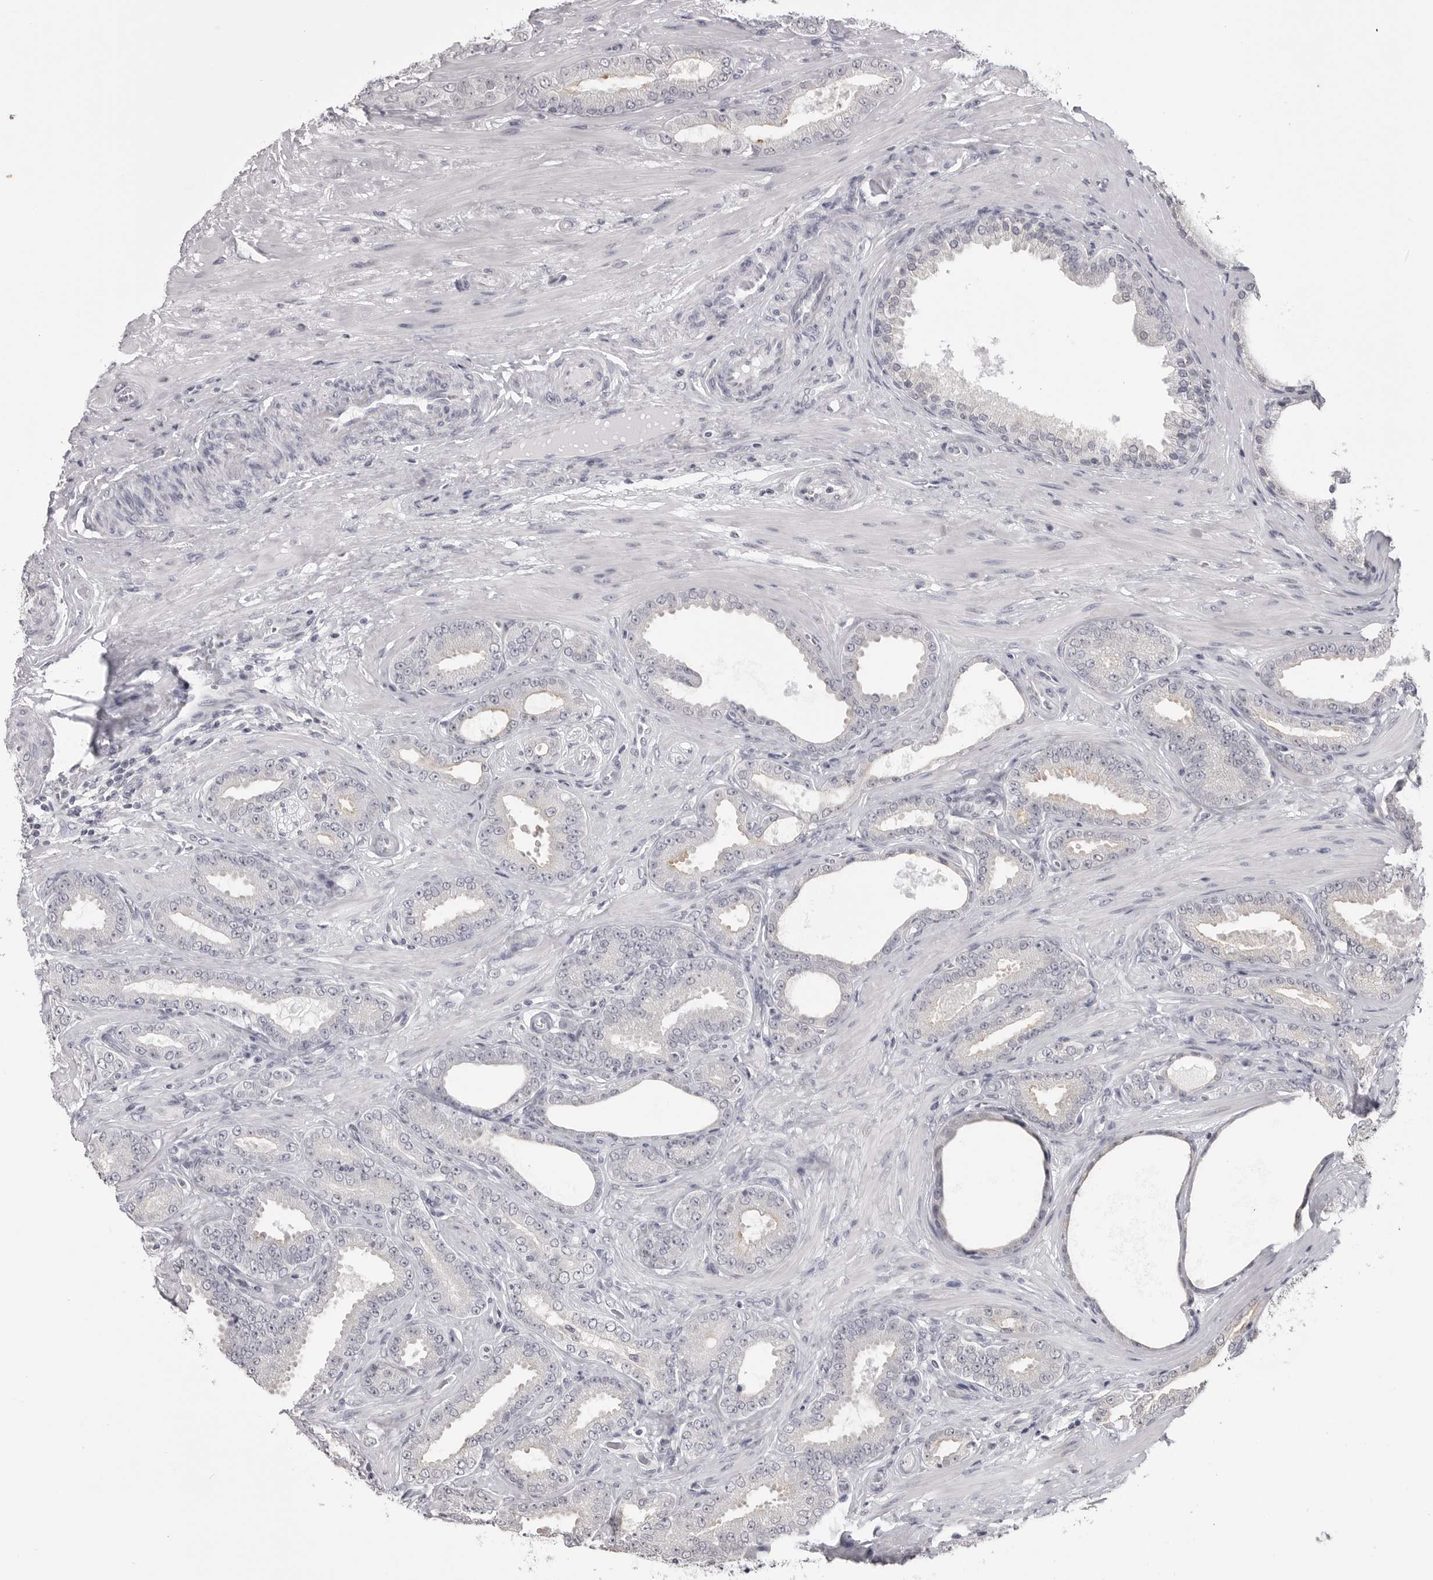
{"staining": {"intensity": "negative", "quantity": "none", "location": "none"}, "tissue": "prostate cancer", "cell_type": "Tumor cells", "image_type": "cancer", "snomed": [{"axis": "morphology", "description": "Adenocarcinoma, Low grade"}, {"axis": "topography", "description": "Prostate"}], "caption": "Protein analysis of low-grade adenocarcinoma (prostate) reveals no significant staining in tumor cells.", "gene": "GPN2", "patient": {"sex": "male", "age": 63}}